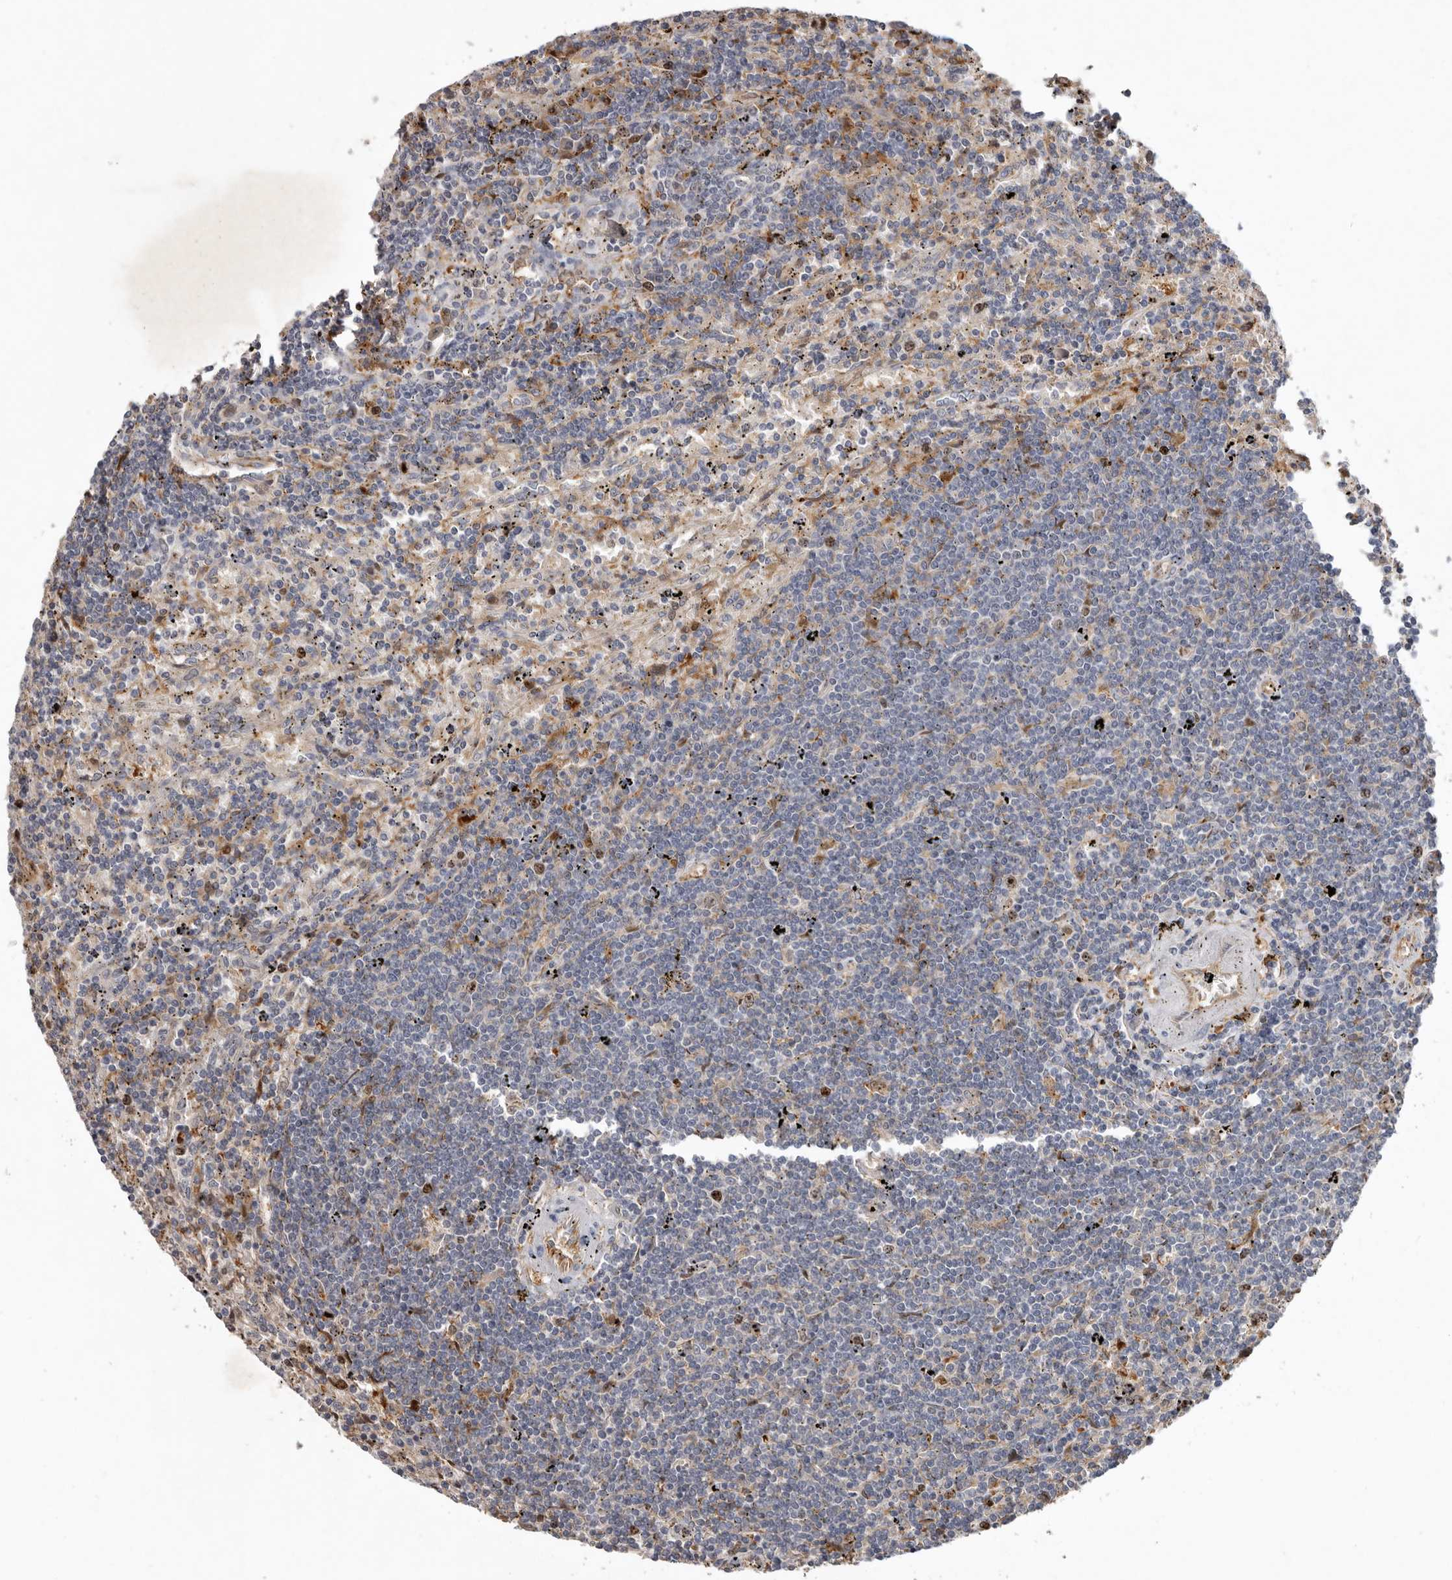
{"staining": {"intensity": "negative", "quantity": "none", "location": "none"}, "tissue": "lymphoma", "cell_type": "Tumor cells", "image_type": "cancer", "snomed": [{"axis": "morphology", "description": "Malignant lymphoma, non-Hodgkin's type, Low grade"}, {"axis": "topography", "description": "Spleen"}], "caption": "A micrograph of human lymphoma is negative for staining in tumor cells.", "gene": "CDCA8", "patient": {"sex": "male", "age": 76}}